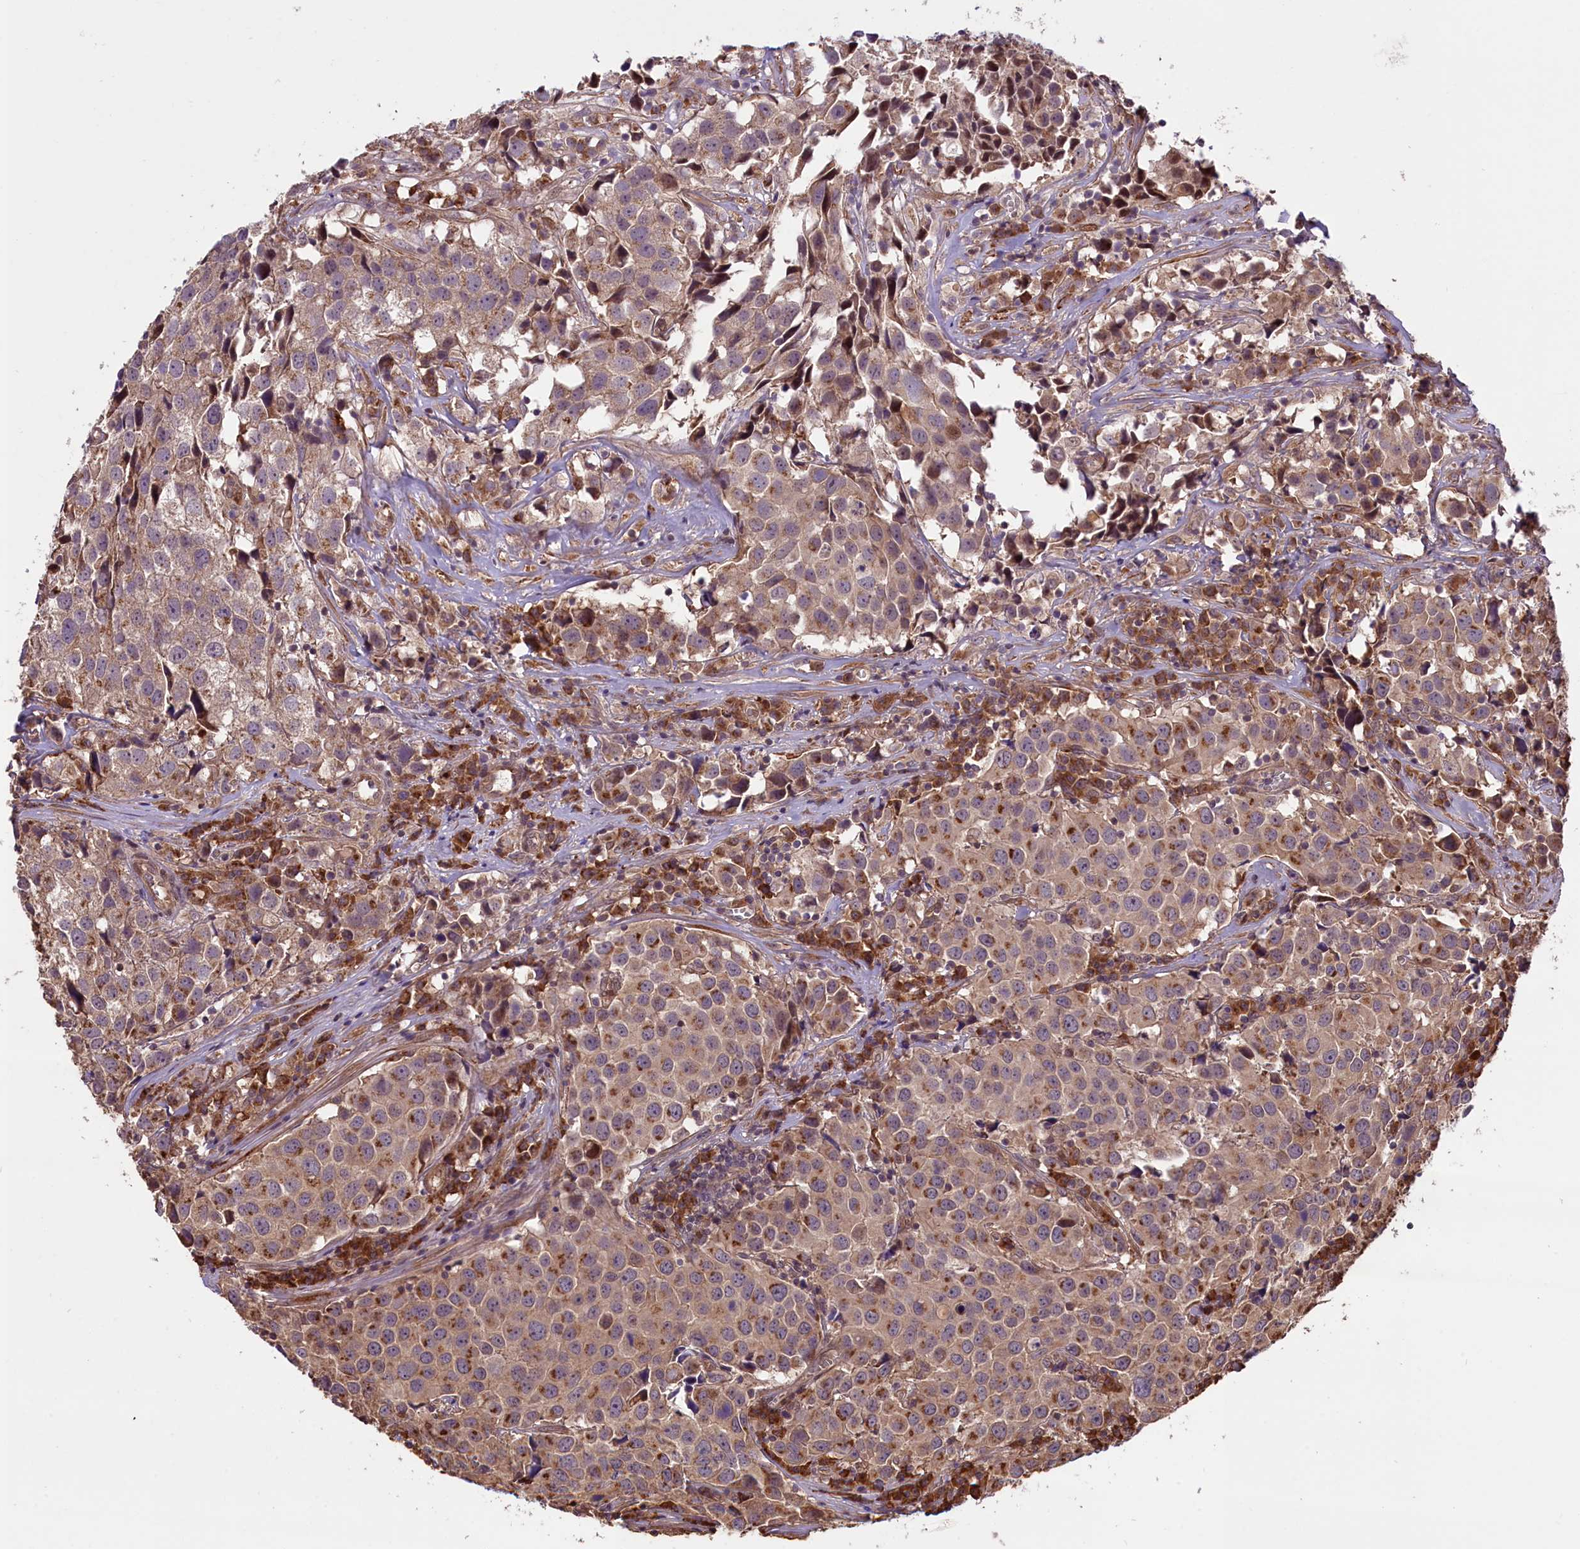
{"staining": {"intensity": "moderate", "quantity": "25%-75%", "location": "cytoplasmic/membranous"}, "tissue": "urothelial cancer", "cell_type": "Tumor cells", "image_type": "cancer", "snomed": [{"axis": "morphology", "description": "Urothelial carcinoma, High grade"}, {"axis": "topography", "description": "Urinary bladder"}], "caption": "About 25%-75% of tumor cells in urothelial cancer show moderate cytoplasmic/membranous protein expression as visualized by brown immunohistochemical staining.", "gene": "HDAC5", "patient": {"sex": "female", "age": 75}}